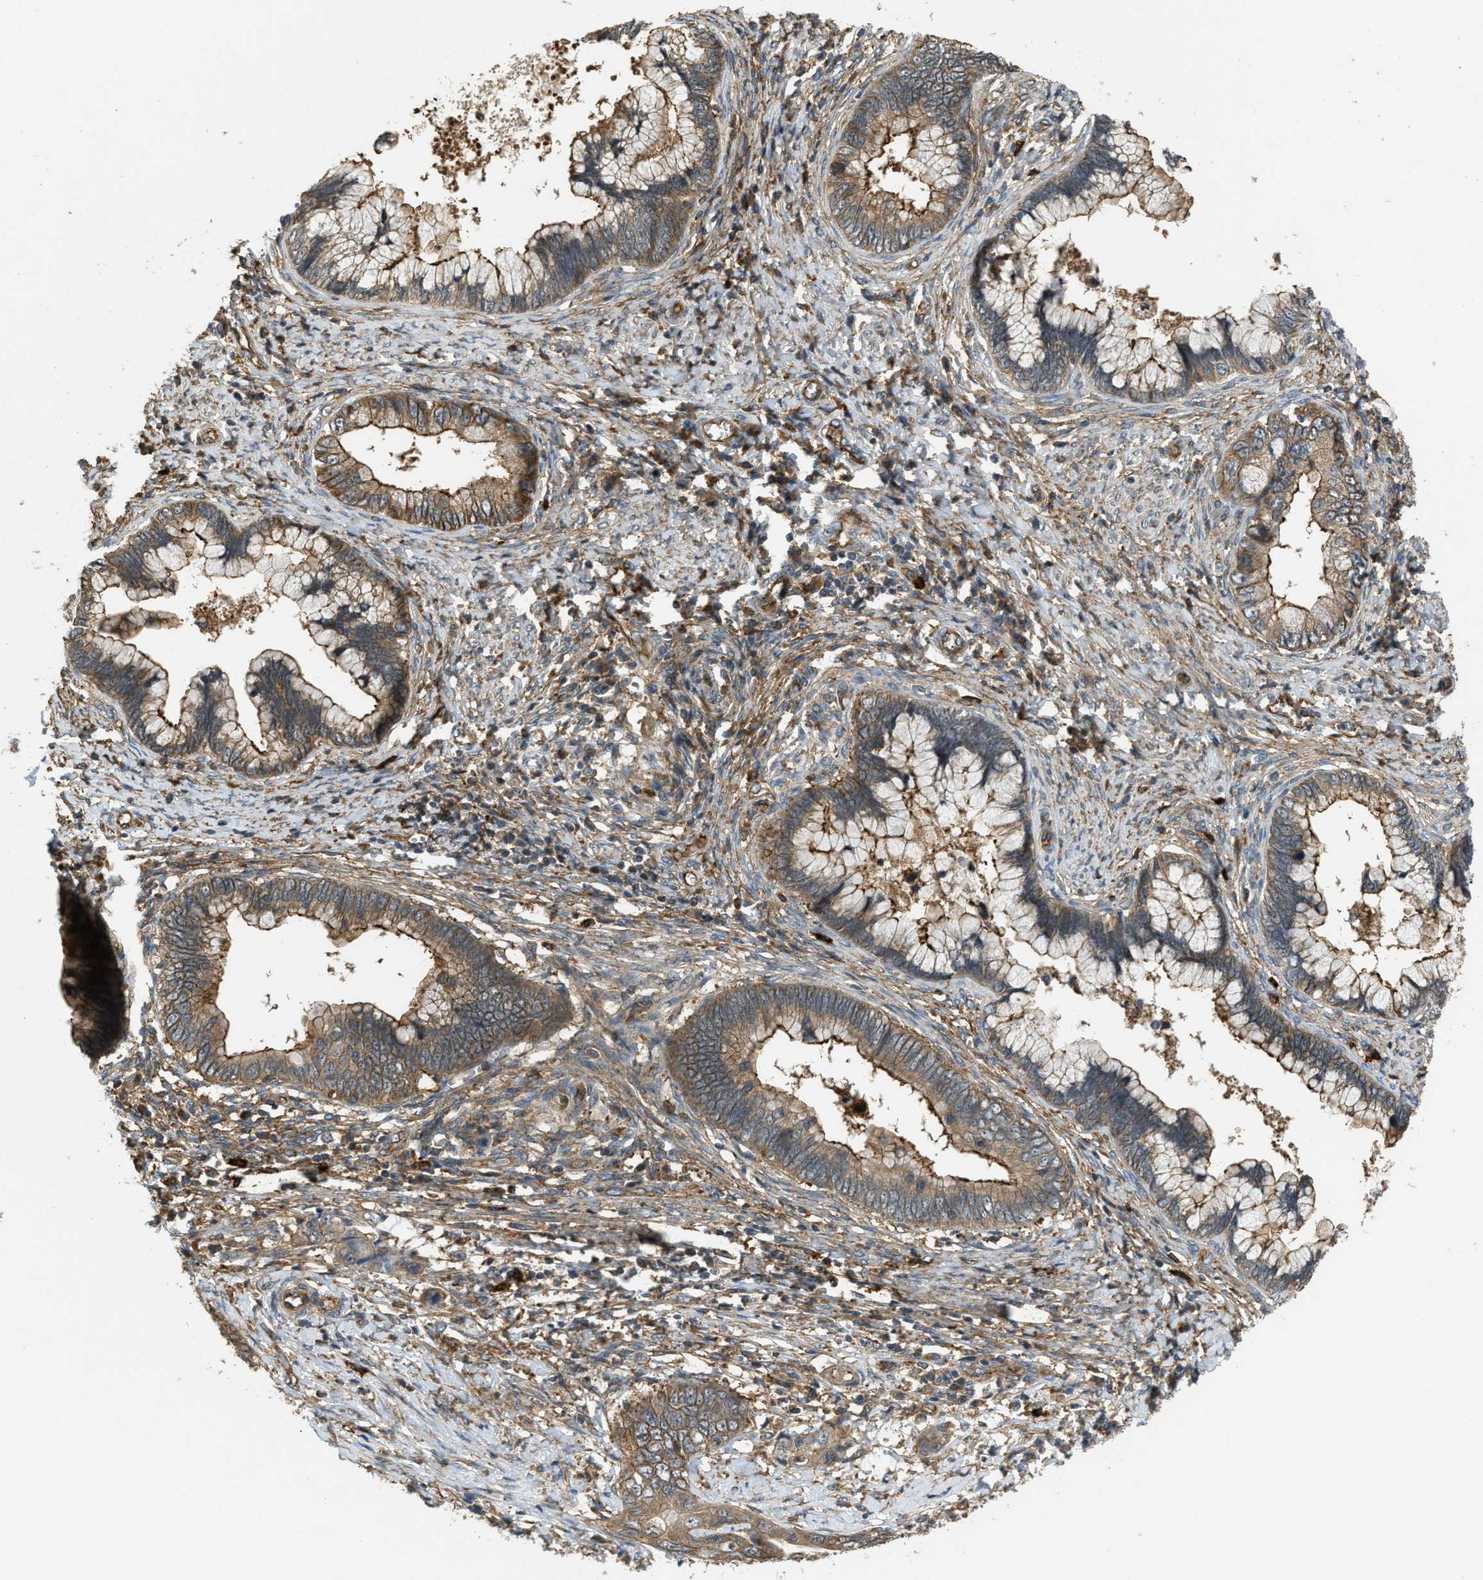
{"staining": {"intensity": "moderate", "quantity": ">75%", "location": "cytoplasmic/membranous"}, "tissue": "cervical cancer", "cell_type": "Tumor cells", "image_type": "cancer", "snomed": [{"axis": "morphology", "description": "Adenocarcinoma, NOS"}, {"axis": "topography", "description": "Cervix"}], "caption": "Approximately >75% of tumor cells in human adenocarcinoma (cervical) exhibit moderate cytoplasmic/membranous protein expression as visualized by brown immunohistochemical staining.", "gene": "BAG4", "patient": {"sex": "female", "age": 44}}